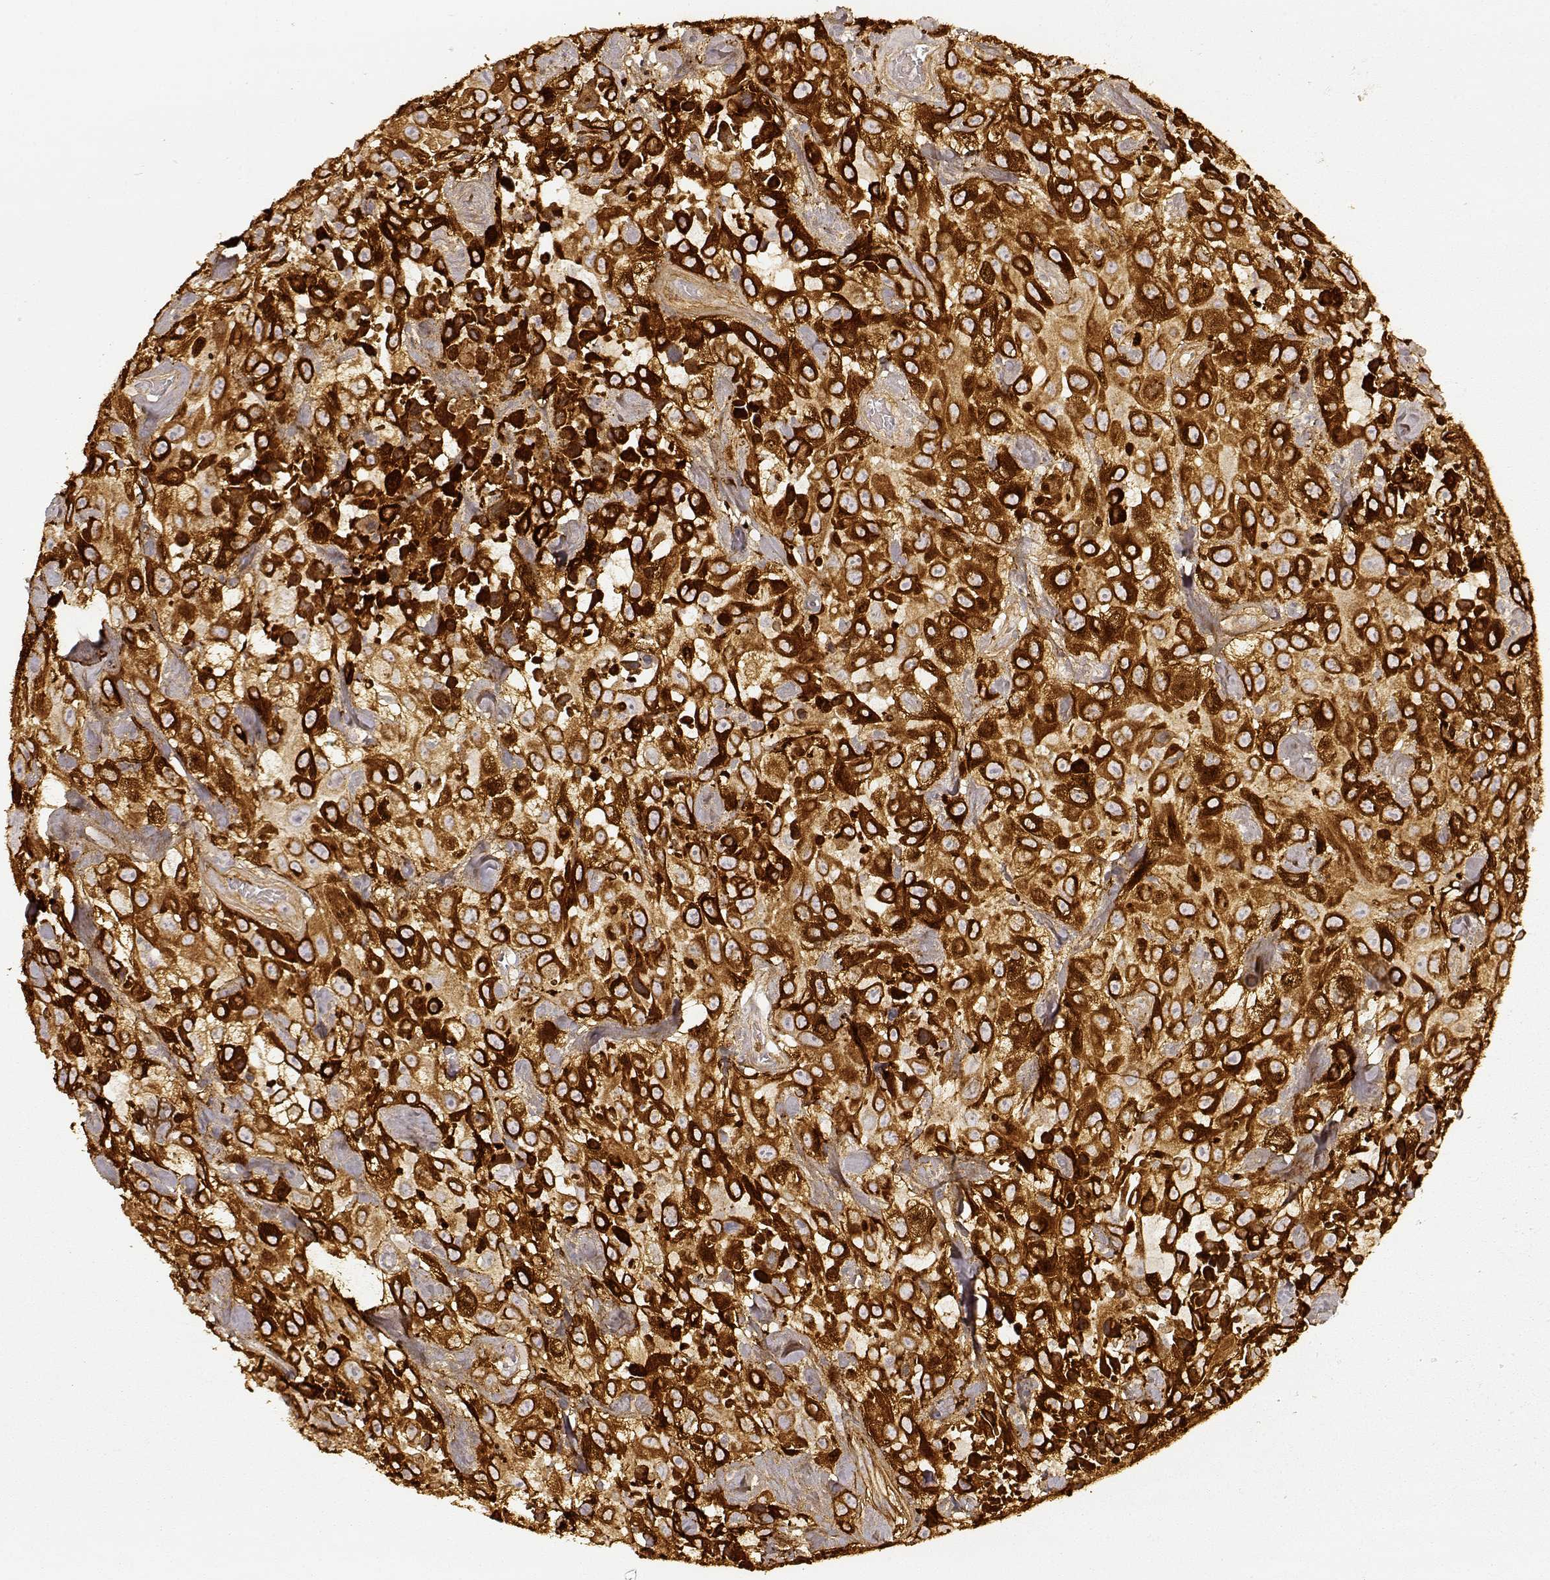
{"staining": {"intensity": "strong", "quantity": ">75%", "location": "cytoplasmic/membranous"}, "tissue": "urothelial cancer", "cell_type": "Tumor cells", "image_type": "cancer", "snomed": [{"axis": "morphology", "description": "Urothelial carcinoma, High grade"}, {"axis": "topography", "description": "Urinary bladder"}], "caption": "High-grade urothelial carcinoma tissue displays strong cytoplasmic/membranous staining in about >75% of tumor cells, visualized by immunohistochemistry.", "gene": "LAMC2", "patient": {"sex": "male", "age": 79}}